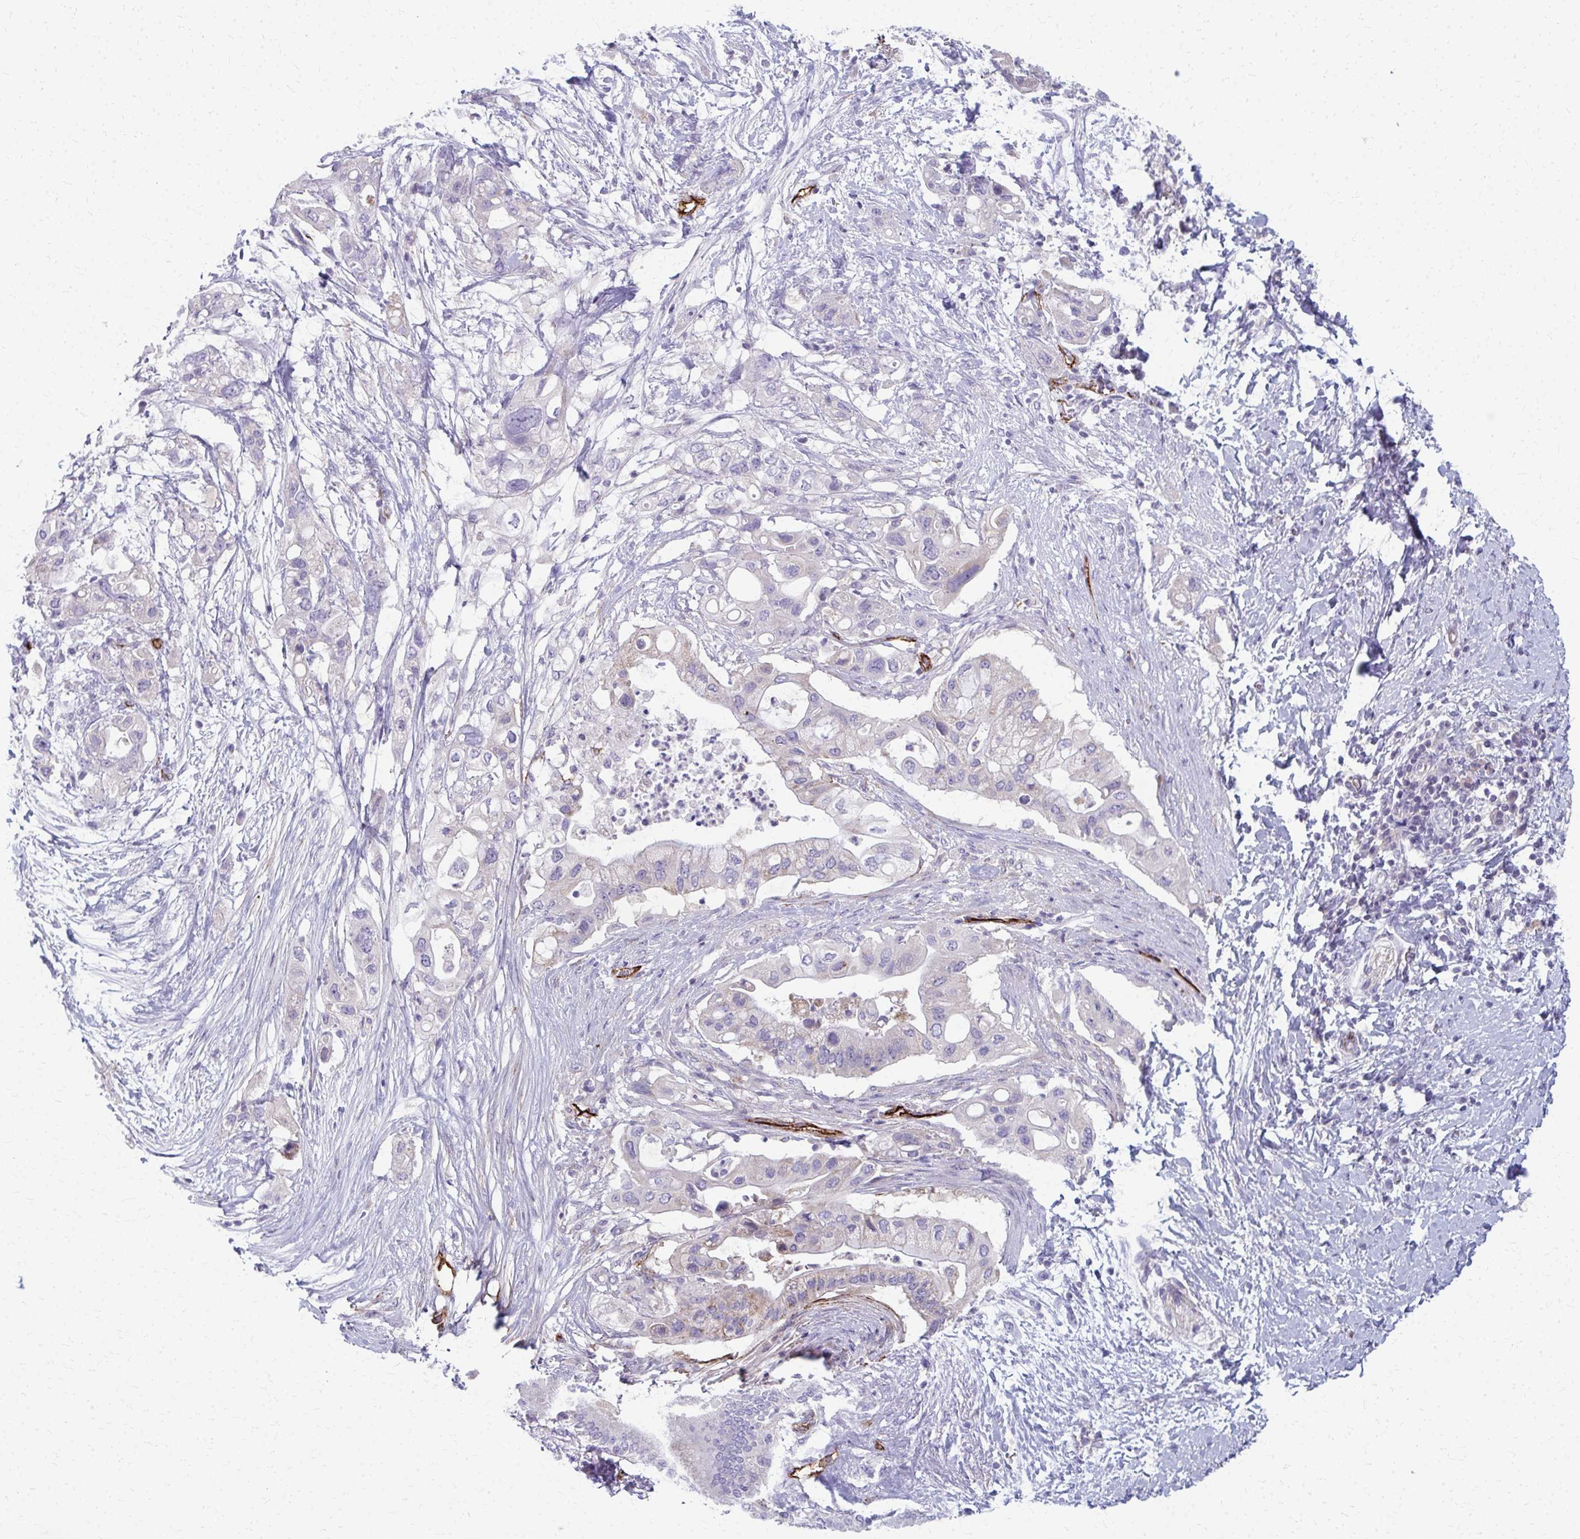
{"staining": {"intensity": "negative", "quantity": "none", "location": "none"}, "tissue": "pancreatic cancer", "cell_type": "Tumor cells", "image_type": "cancer", "snomed": [{"axis": "morphology", "description": "Adenocarcinoma, NOS"}, {"axis": "topography", "description": "Pancreas"}], "caption": "Tumor cells are negative for protein expression in human adenocarcinoma (pancreatic). (DAB (3,3'-diaminobenzidine) immunohistochemistry visualized using brightfield microscopy, high magnification).", "gene": "ADIPOQ", "patient": {"sex": "female", "age": 72}}